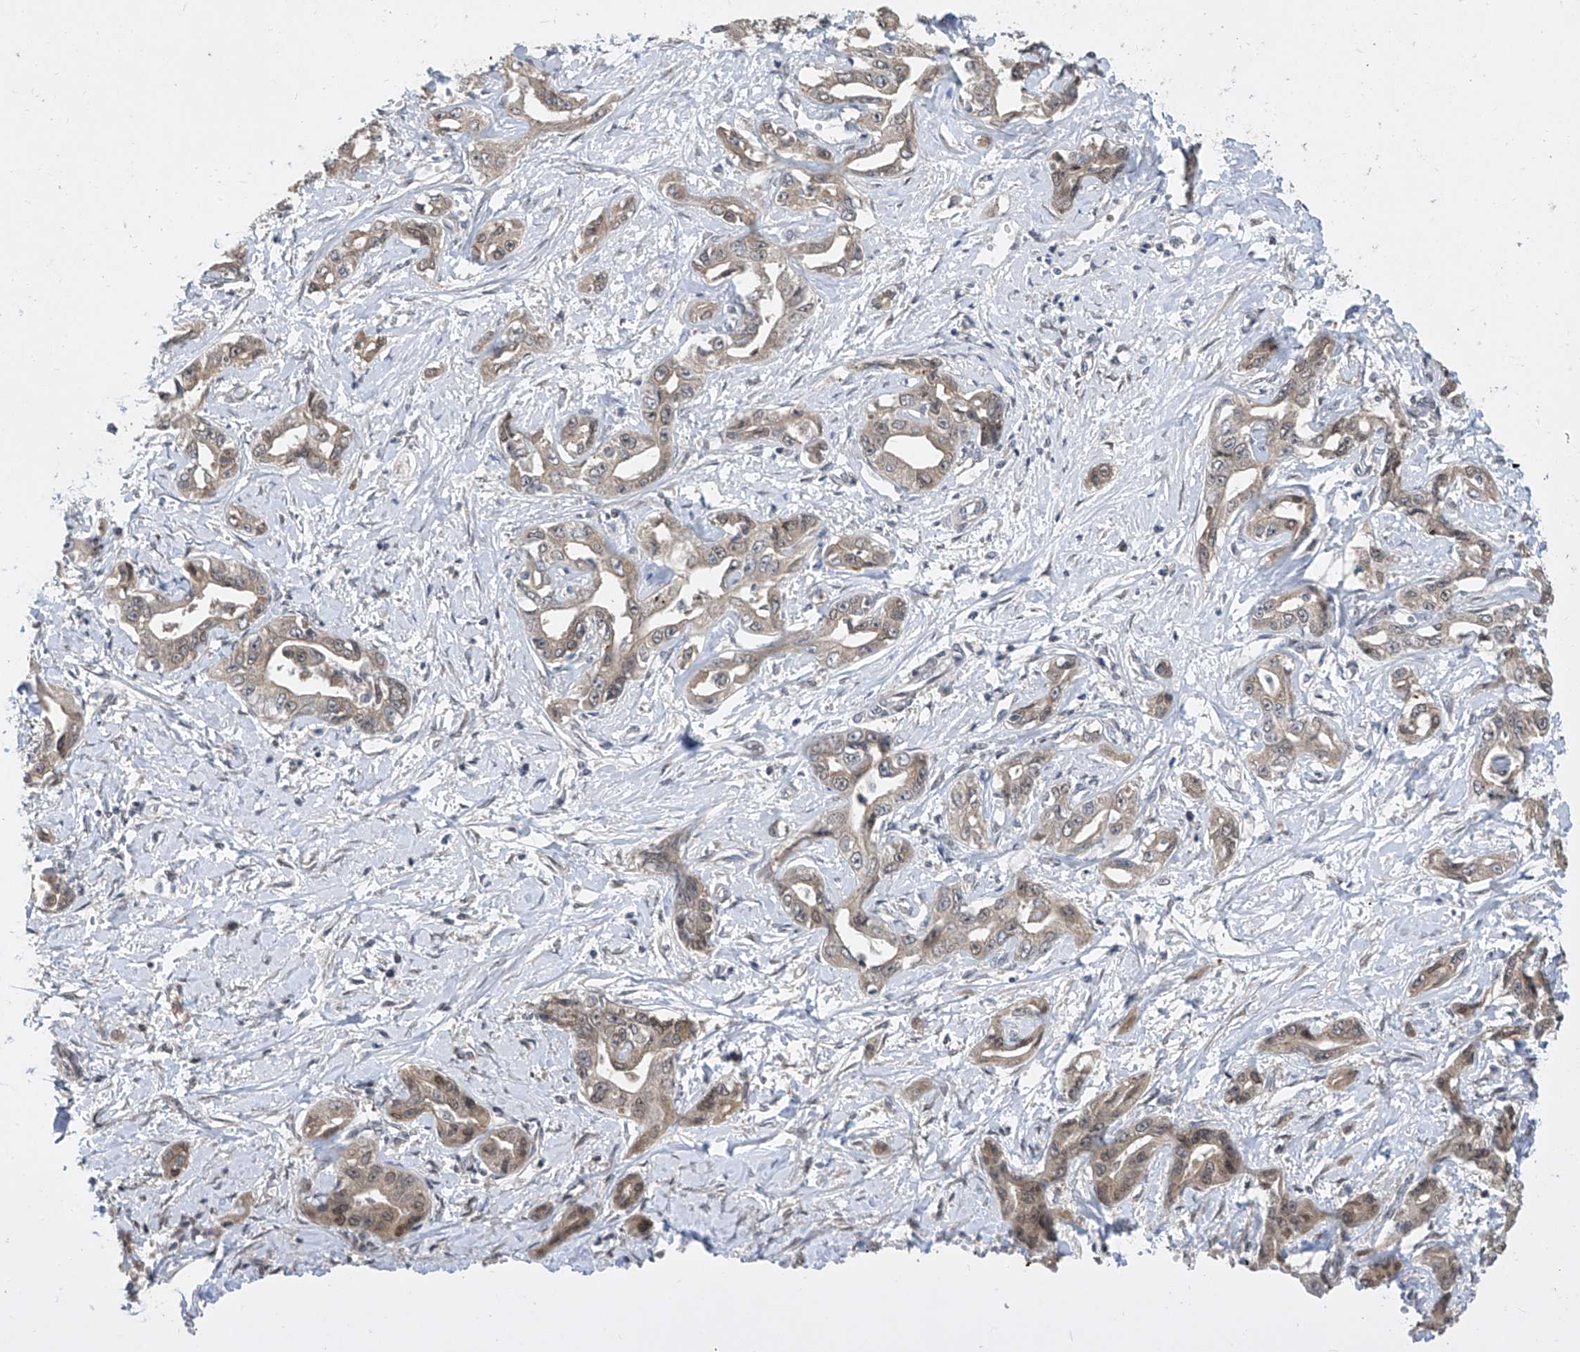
{"staining": {"intensity": "weak", "quantity": "25%-75%", "location": "cytoplasmic/membranous"}, "tissue": "liver cancer", "cell_type": "Tumor cells", "image_type": "cancer", "snomed": [{"axis": "morphology", "description": "Cholangiocarcinoma"}, {"axis": "topography", "description": "Liver"}], "caption": "Immunohistochemical staining of human liver cancer reveals low levels of weak cytoplasmic/membranous protein staining in about 25%-75% of tumor cells.", "gene": "CETN2", "patient": {"sex": "male", "age": 59}}